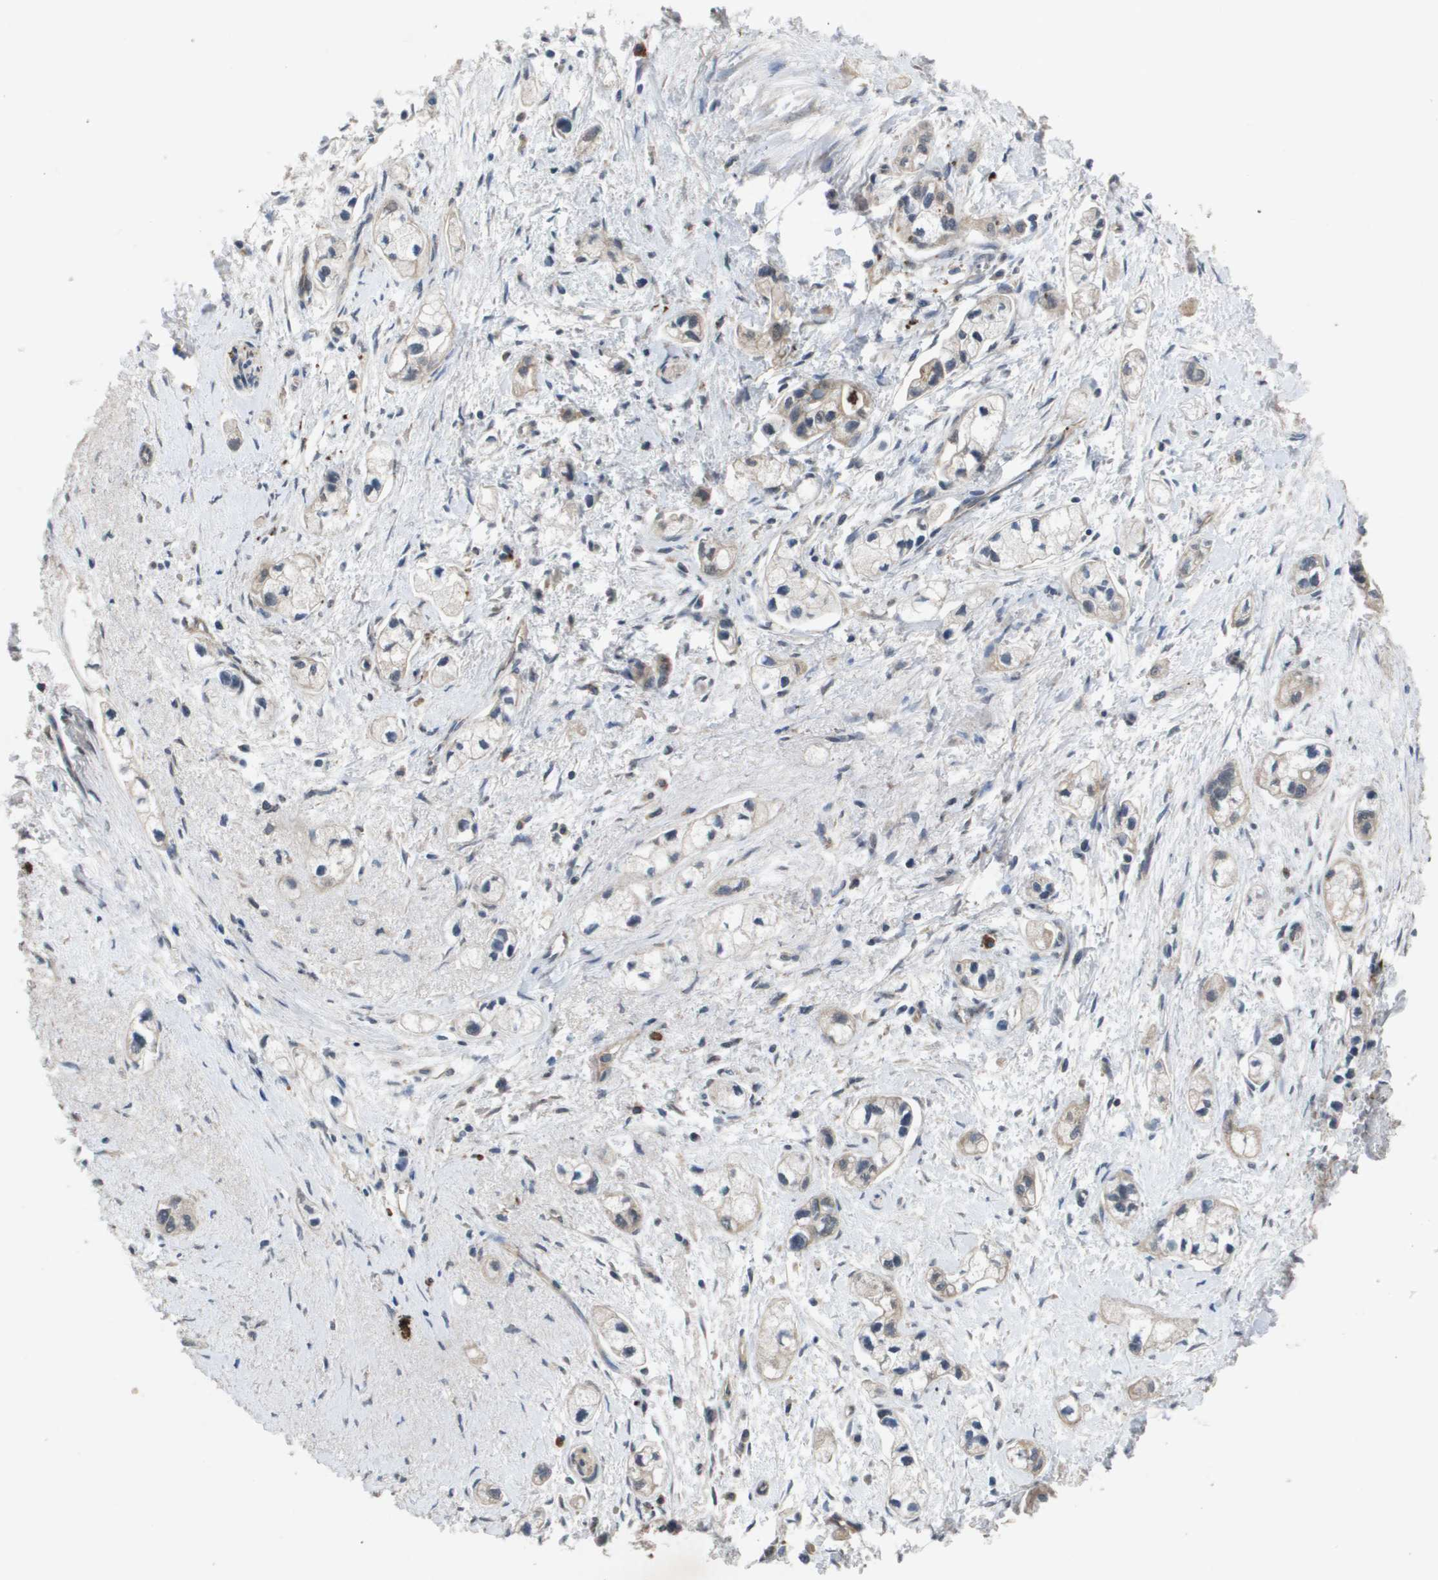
{"staining": {"intensity": "weak", "quantity": "<25%", "location": "cytoplasmic/membranous"}, "tissue": "pancreatic cancer", "cell_type": "Tumor cells", "image_type": "cancer", "snomed": [{"axis": "morphology", "description": "Adenocarcinoma, NOS"}, {"axis": "topography", "description": "Pancreas"}], "caption": "The histopathology image exhibits no staining of tumor cells in pancreatic cancer (adenocarcinoma).", "gene": "PROC", "patient": {"sex": "male", "age": 74}}